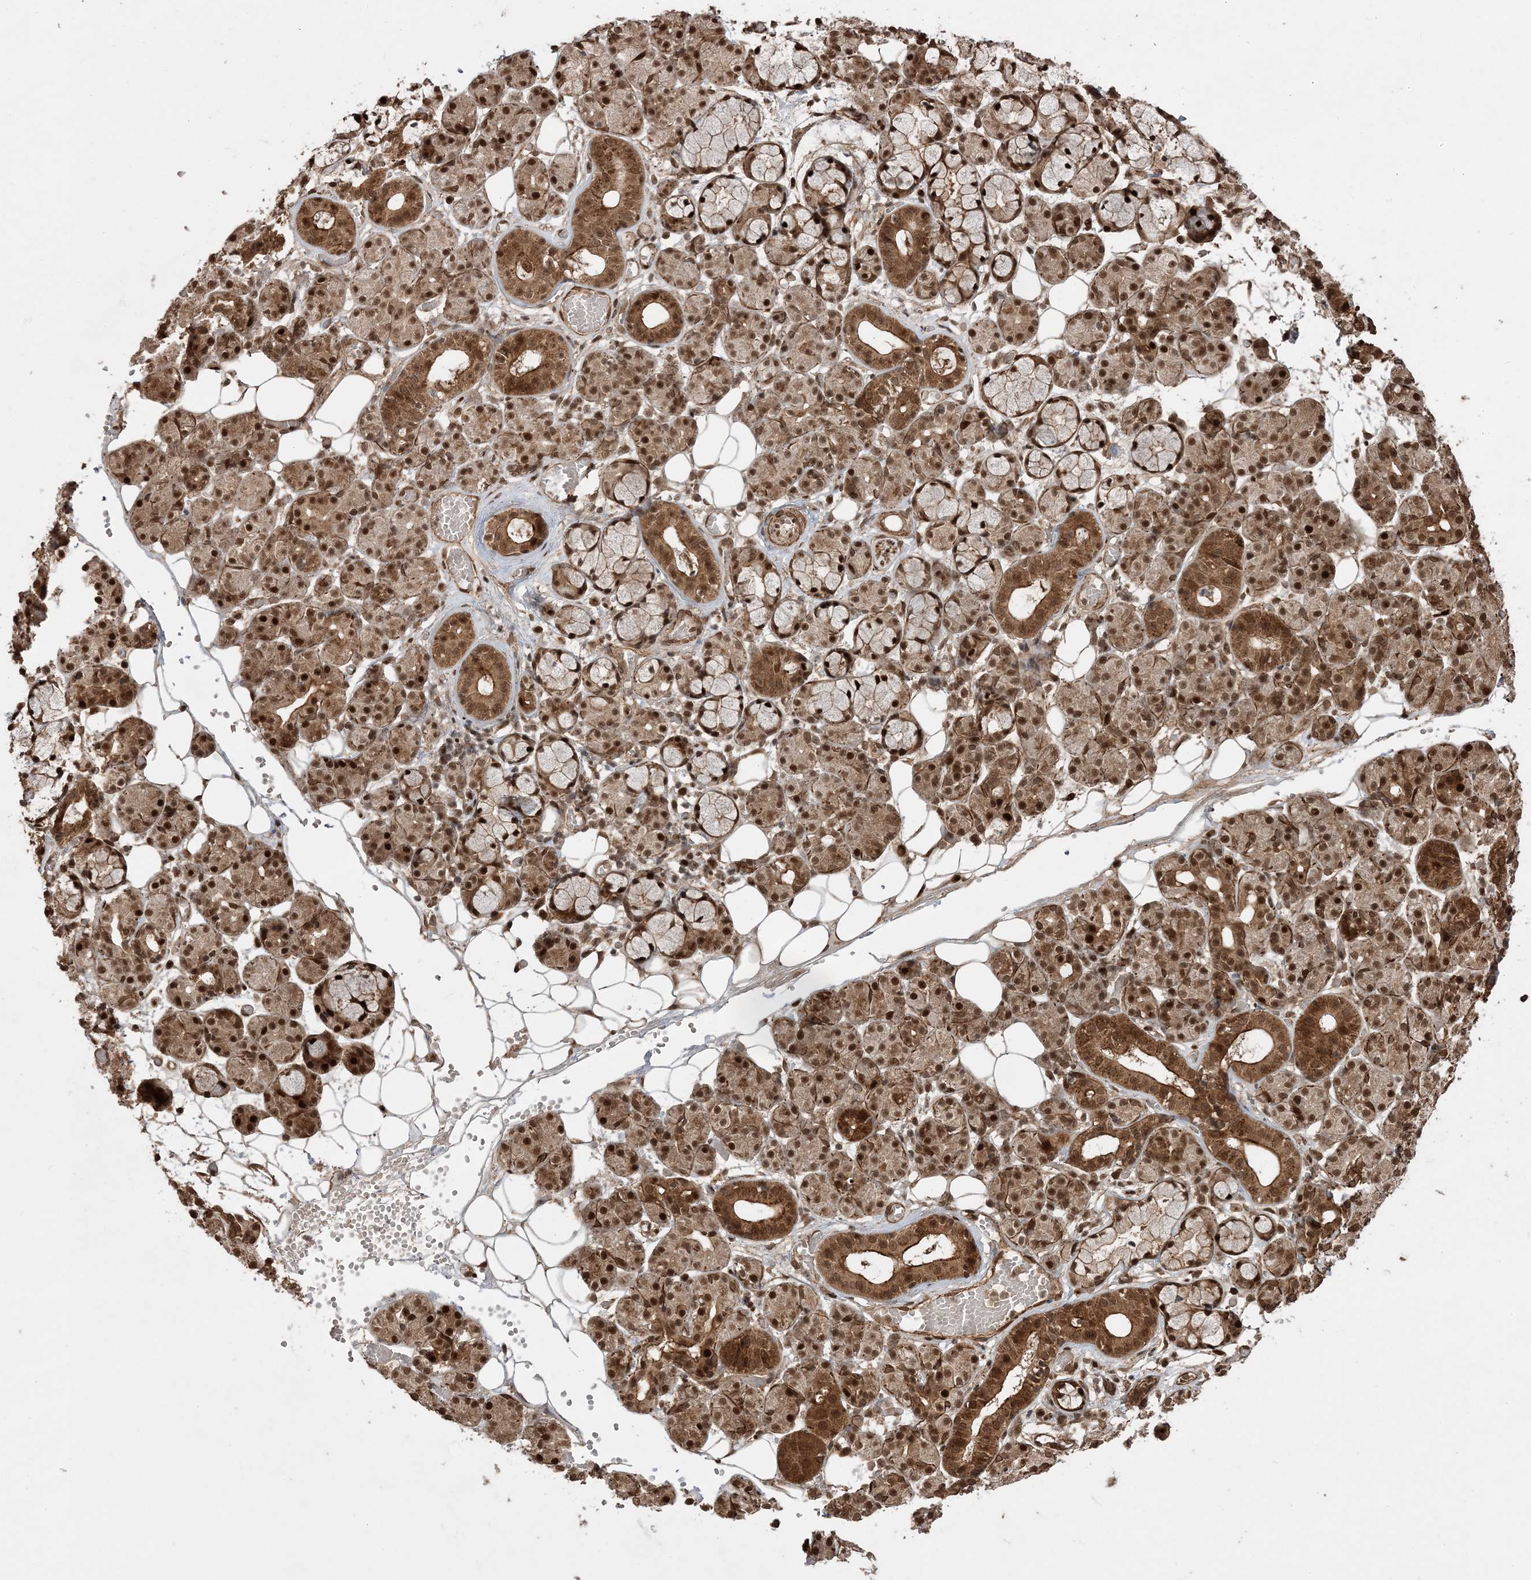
{"staining": {"intensity": "strong", "quantity": ">75%", "location": "cytoplasmic/membranous,nuclear"}, "tissue": "salivary gland", "cell_type": "Glandular cells", "image_type": "normal", "snomed": [{"axis": "morphology", "description": "Normal tissue, NOS"}, {"axis": "topography", "description": "Salivary gland"}], "caption": "Normal salivary gland was stained to show a protein in brown. There is high levels of strong cytoplasmic/membranous,nuclear expression in approximately >75% of glandular cells.", "gene": "ETAA1", "patient": {"sex": "male", "age": 63}}